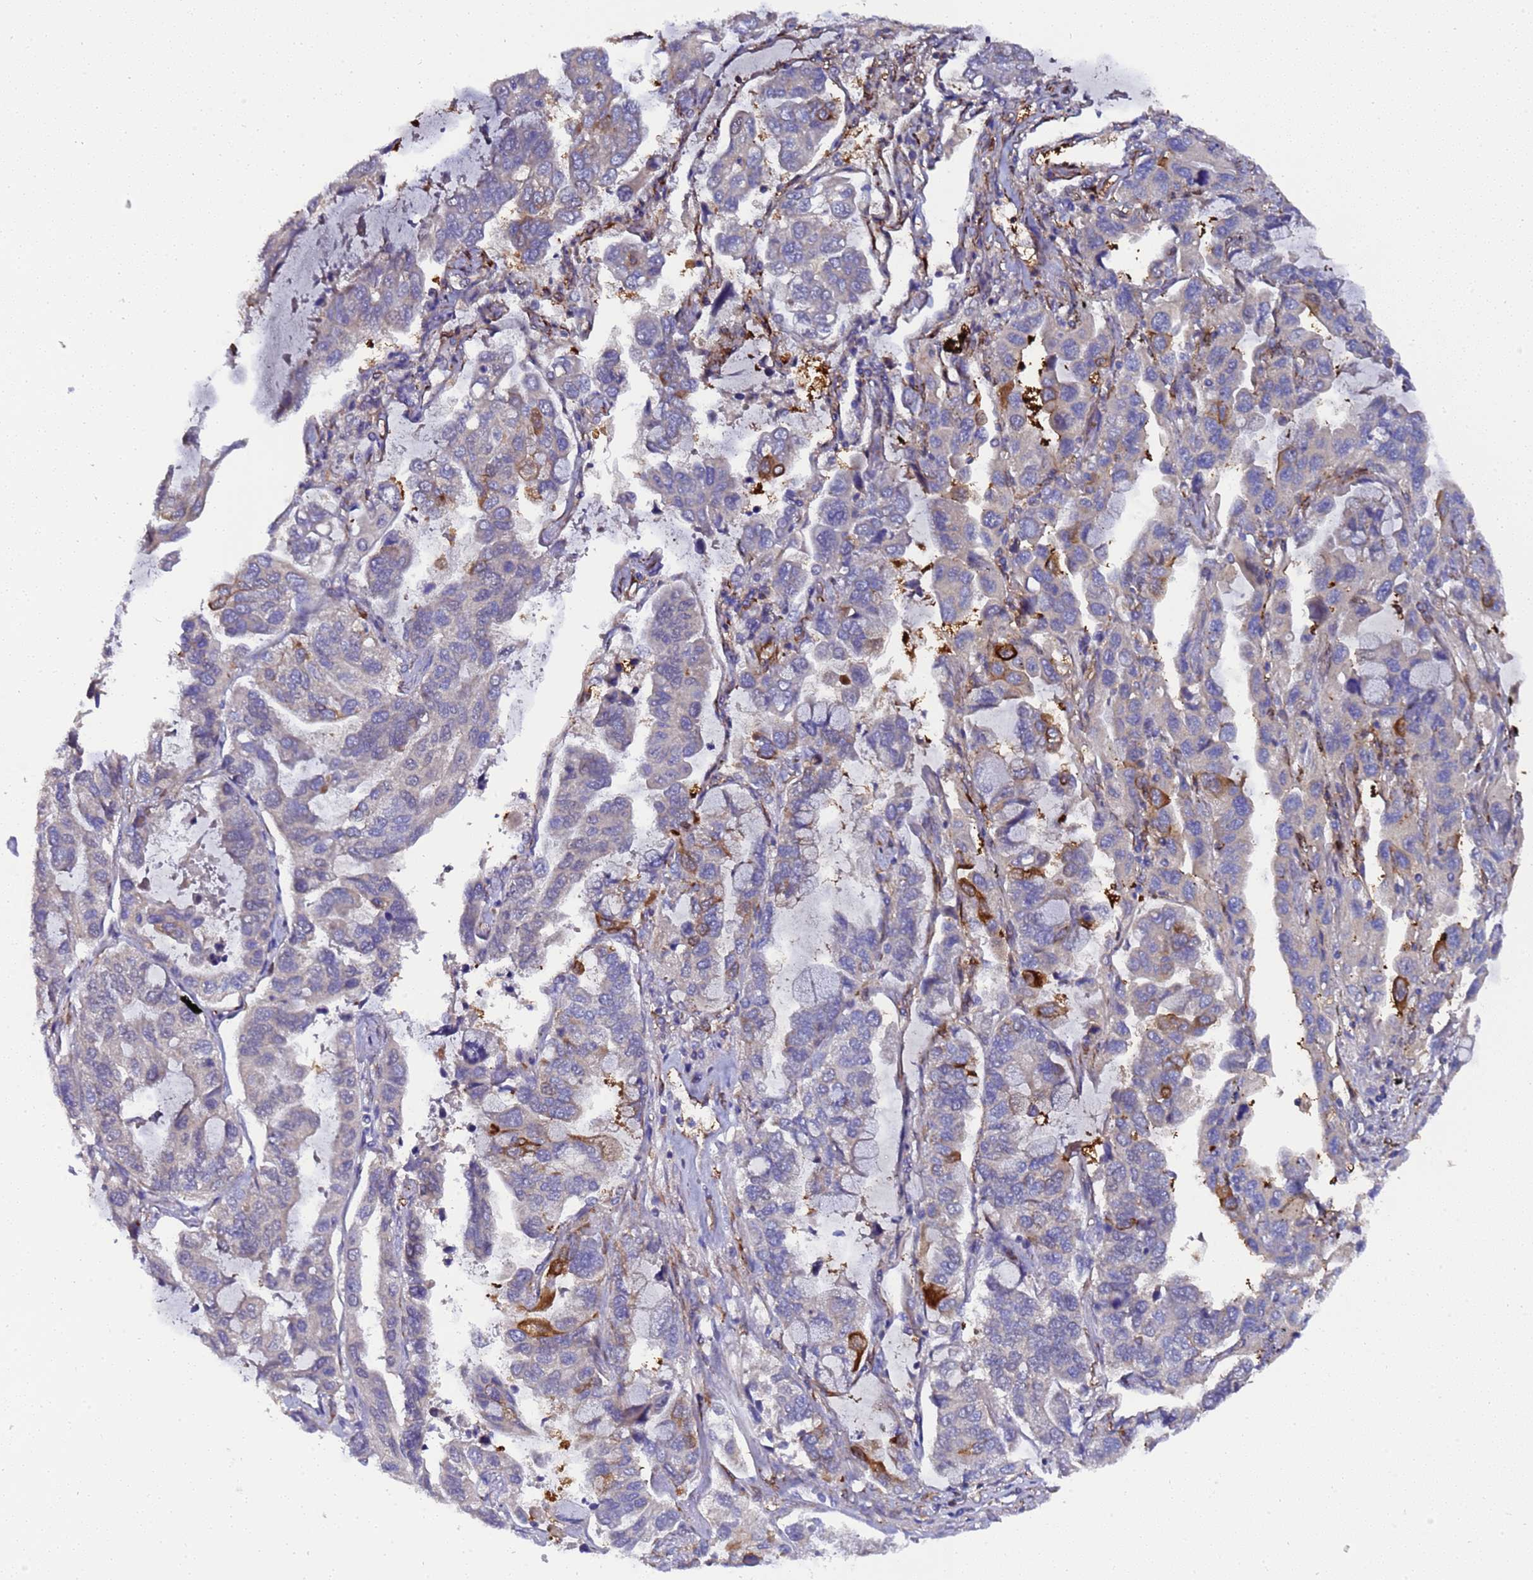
{"staining": {"intensity": "strong", "quantity": "<25%", "location": "cytoplasmic/membranous"}, "tissue": "lung cancer", "cell_type": "Tumor cells", "image_type": "cancer", "snomed": [{"axis": "morphology", "description": "Adenocarcinoma, NOS"}, {"axis": "topography", "description": "Lung"}], "caption": "Human adenocarcinoma (lung) stained with a protein marker demonstrates strong staining in tumor cells.", "gene": "MOCS1", "patient": {"sex": "male", "age": 64}}